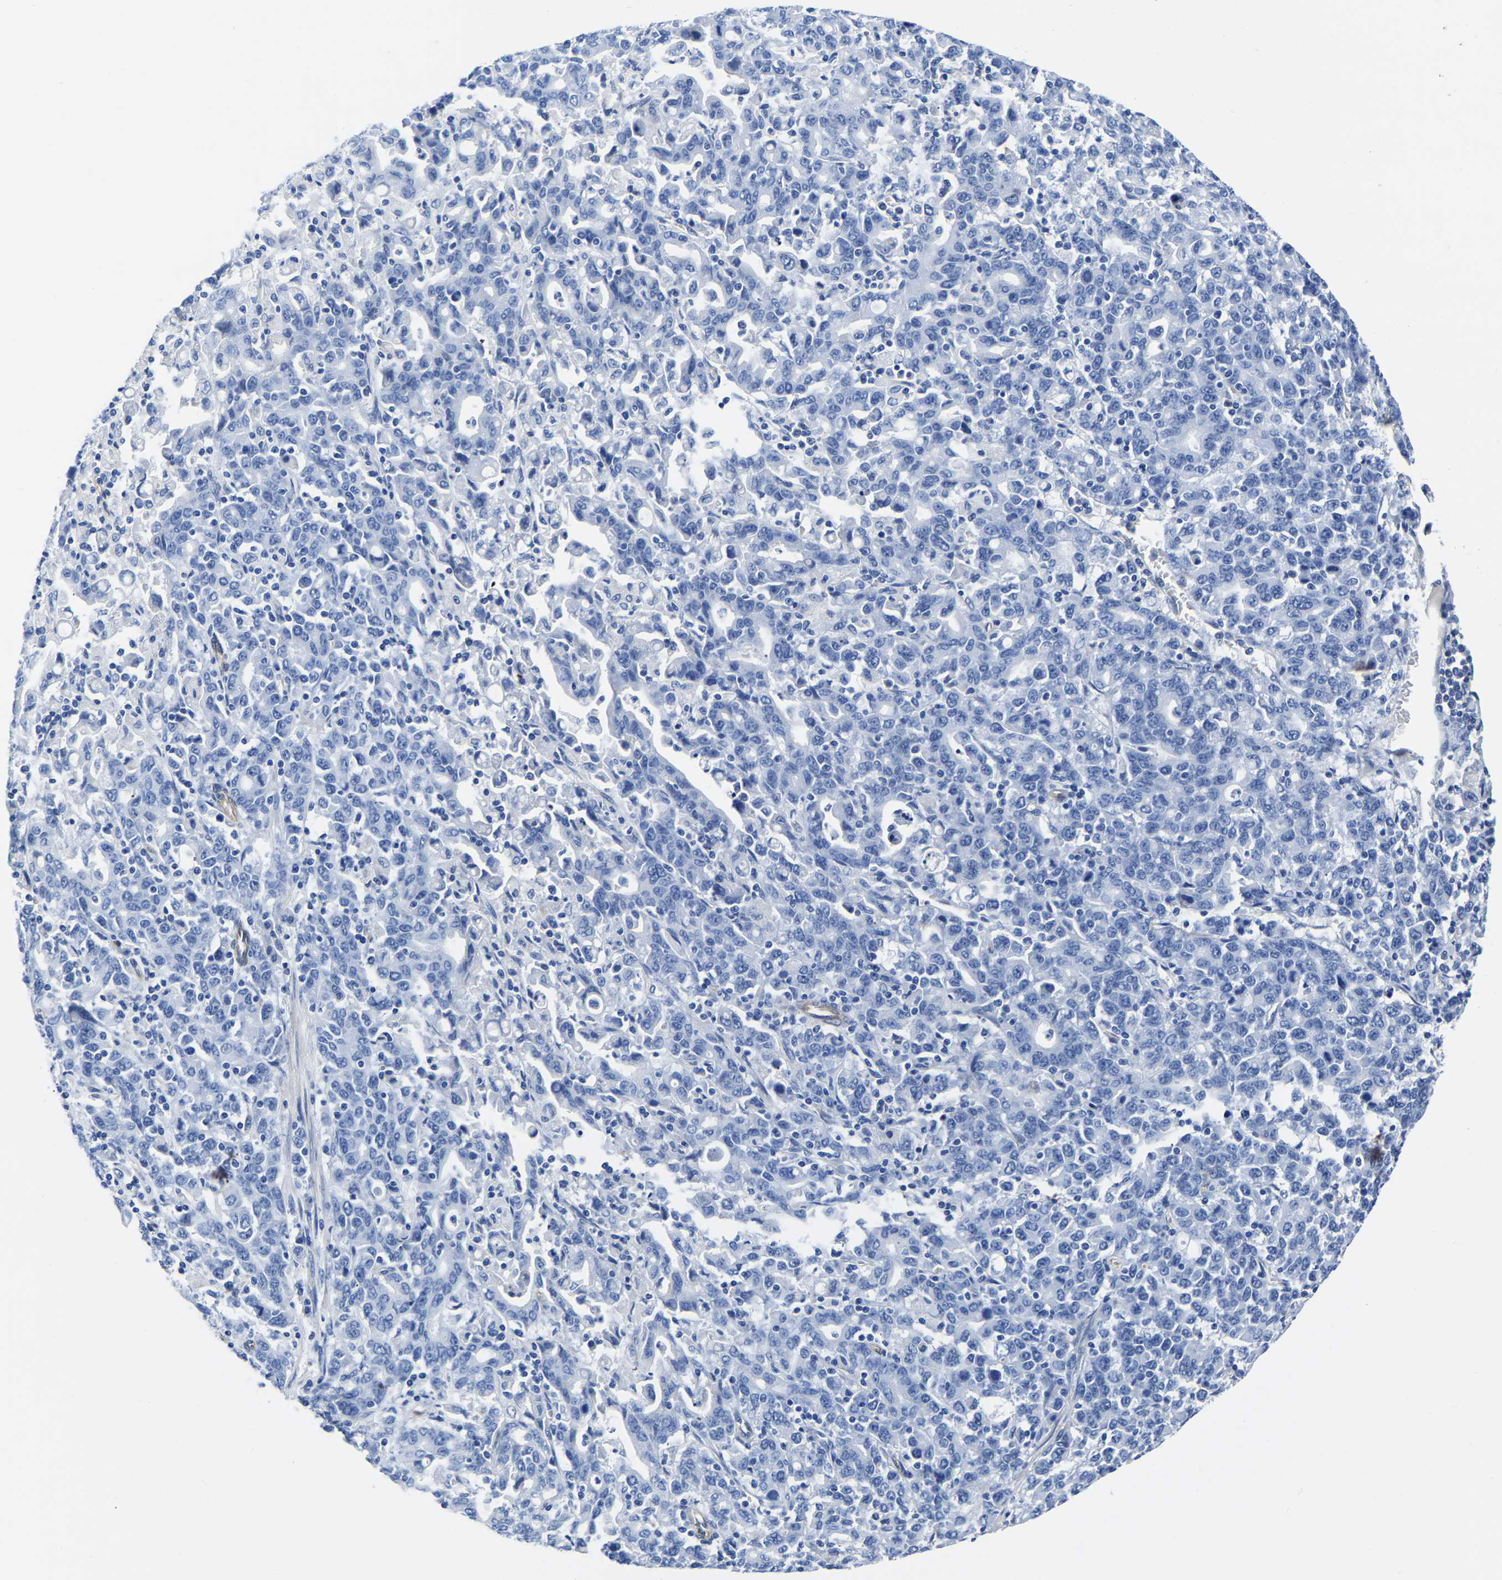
{"staining": {"intensity": "negative", "quantity": "none", "location": "none"}, "tissue": "stomach cancer", "cell_type": "Tumor cells", "image_type": "cancer", "snomed": [{"axis": "morphology", "description": "Adenocarcinoma, NOS"}, {"axis": "topography", "description": "Stomach, upper"}], "caption": "IHC image of stomach cancer (adenocarcinoma) stained for a protein (brown), which exhibits no expression in tumor cells.", "gene": "SLC45A3", "patient": {"sex": "male", "age": 69}}